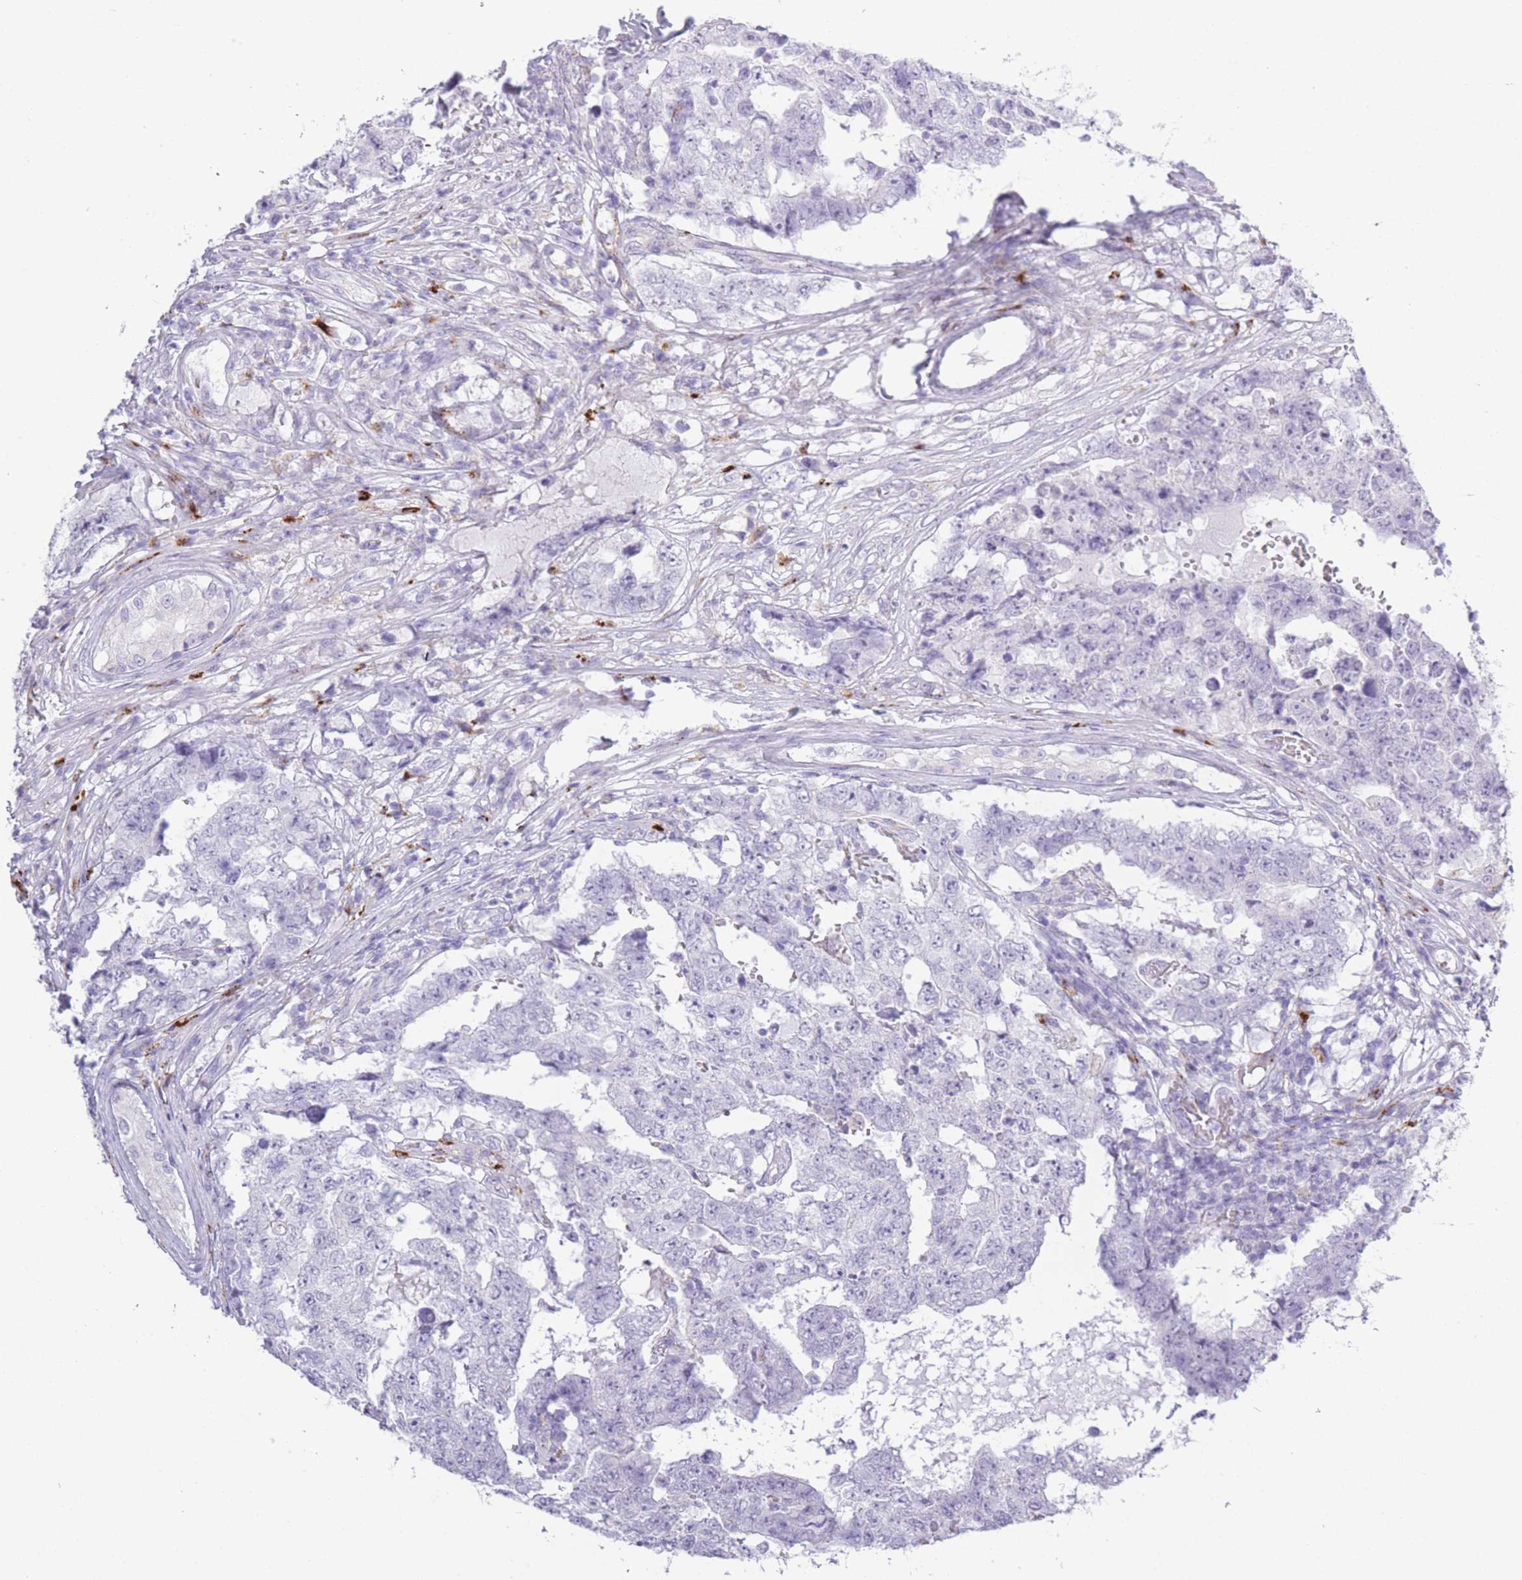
{"staining": {"intensity": "negative", "quantity": "none", "location": "none"}, "tissue": "testis cancer", "cell_type": "Tumor cells", "image_type": "cancer", "snomed": [{"axis": "morphology", "description": "Carcinoma, Embryonal, NOS"}, {"axis": "topography", "description": "Testis"}], "caption": "High magnification brightfield microscopy of embryonal carcinoma (testis) stained with DAB (3,3'-diaminobenzidine) (brown) and counterstained with hematoxylin (blue): tumor cells show no significant staining. (IHC, brightfield microscopy, high magnification).", "gene": "RHO", "patient": {"sex": "male", "age": 25}}